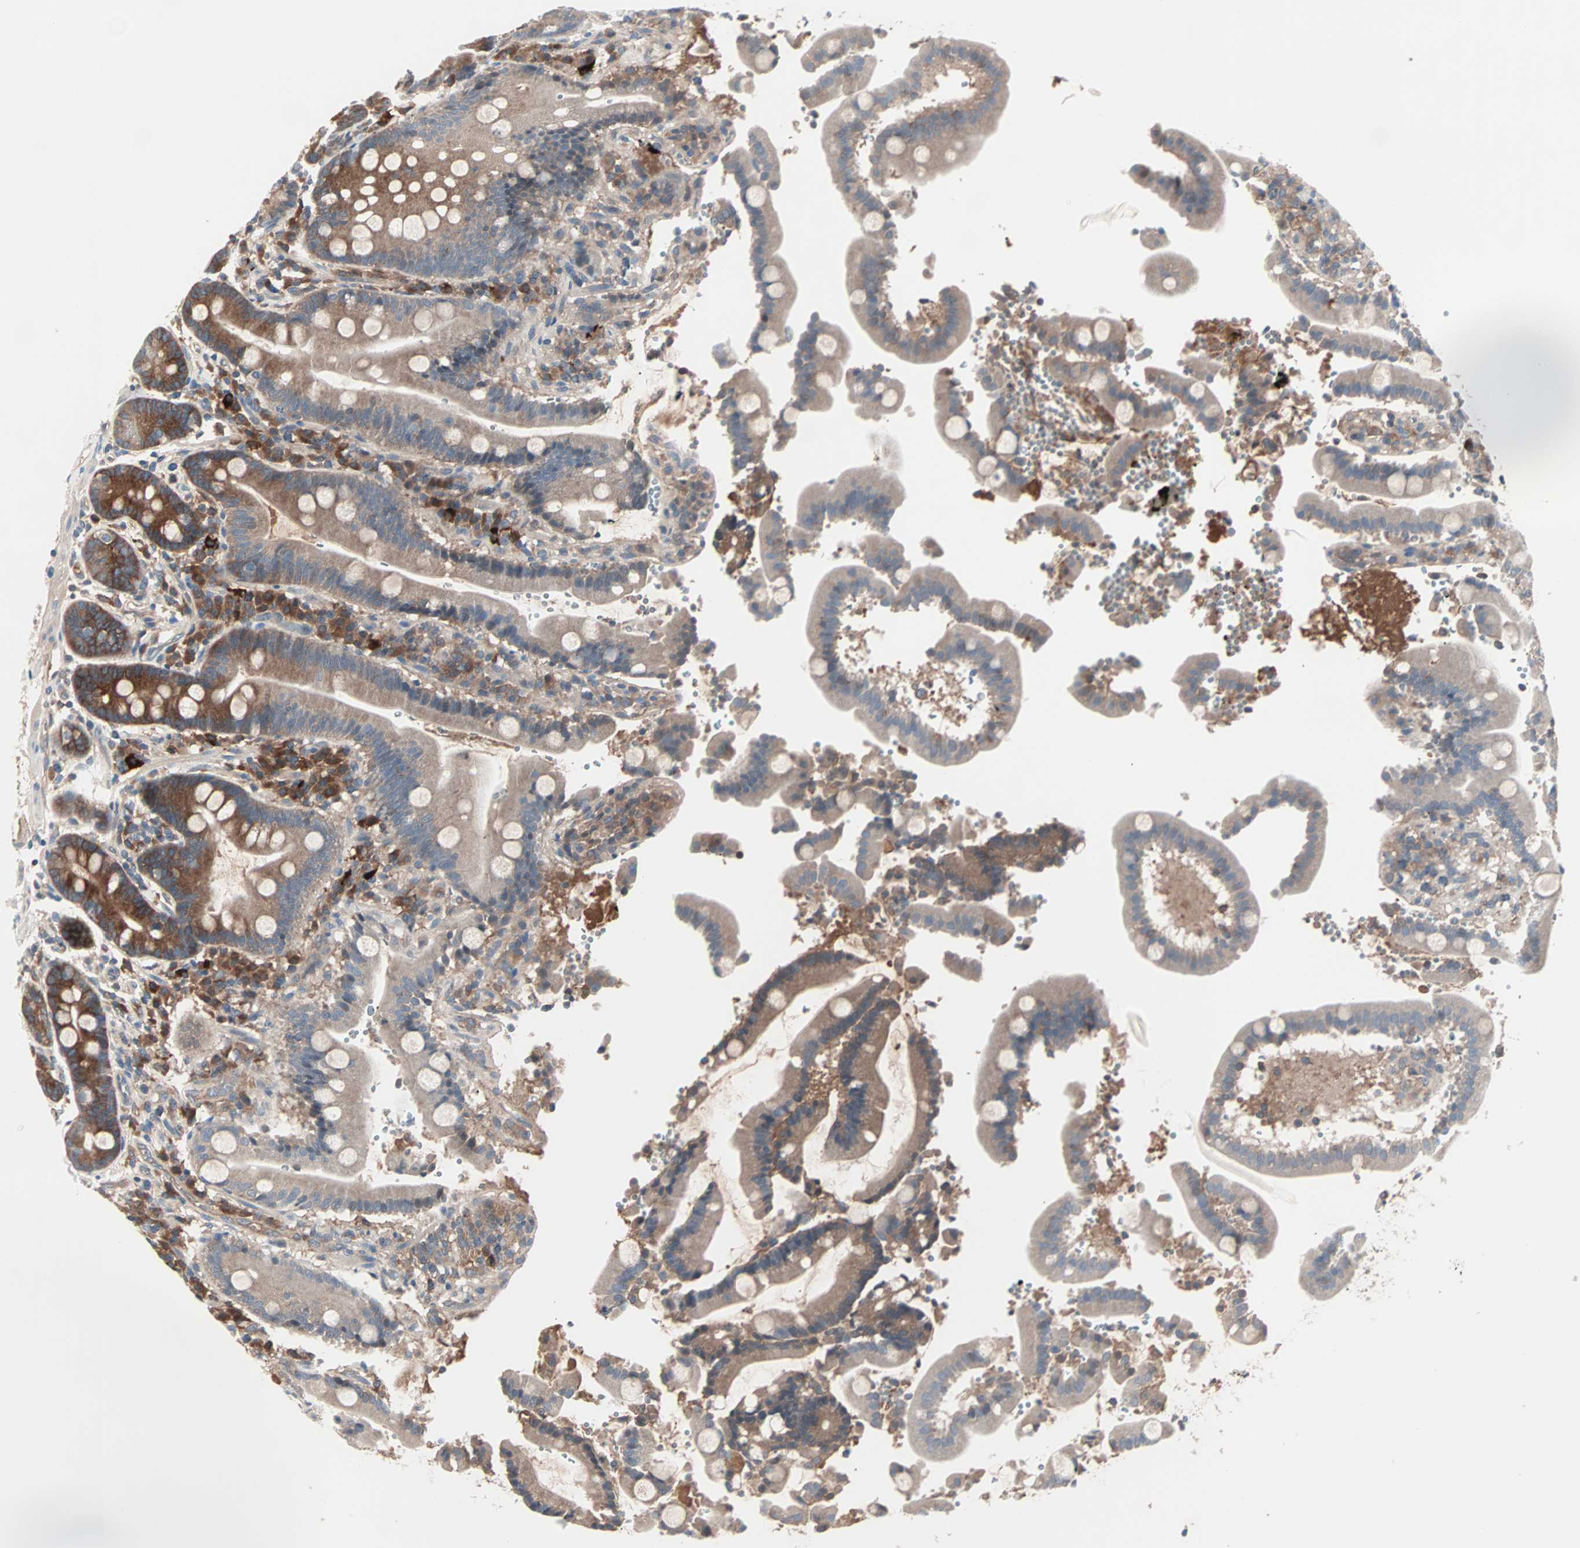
{"staining": {"intensity": "moderate", "quantity": ">75%", "location": "cytoplasmic/membranous"}, "tissue": "duodenum", "cell_type": "Glandular cells", "image_type": "normal", "snomed": [{"axis": "morphology", "description": "Normal tissue, NOS"}, {"axis": "topography", "description": "Small intestine, NOS"}], "caption": "Unremarkable duodenum was stained to show a protein in brown. There is medium levels of moderate cytoplasmic/membranous expression in about >75% of glandular cells.", "gene": "CAD", "patient": {"sex": "female", "age": 71}}